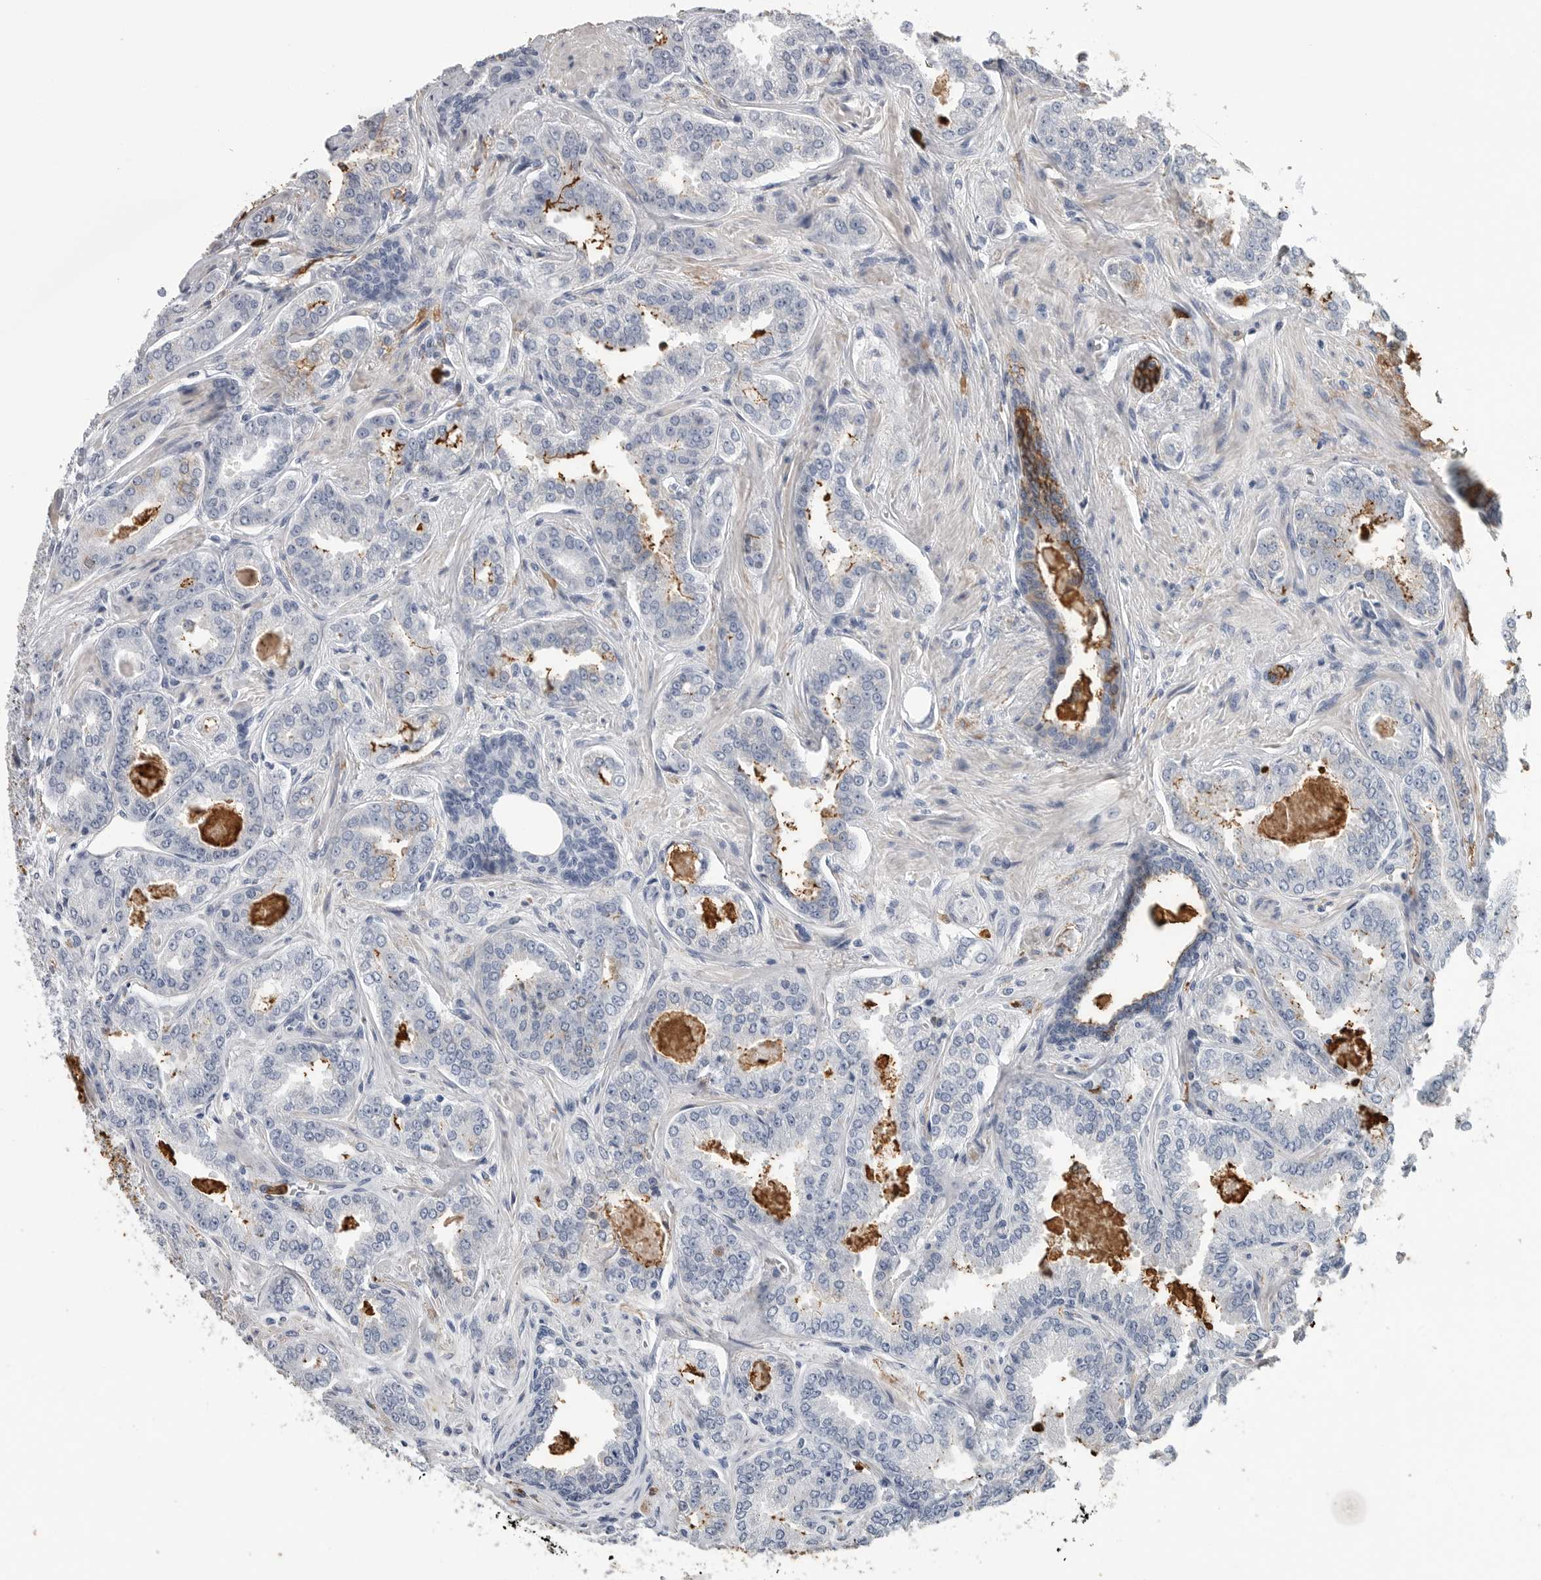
{"staining": {"intensity": "negative", "quantity": "none", "location": "none"}, "tissue": "prostate cancer", "cell_type": "Tumor cells", "image_type": "cancer", "snomed": [{"axis": "morphology", "description": "Adenocarcinoma, High grade"}, {"axis": "topography", "description": "Prostate"}], "caption": "This image is of prostate cancer stained with IHC to label a protein in brown with the nuclei are counter-stained blue. There is no staining in tumor cells.", "gene": "CYB561D1", "patient": {"sex": "male", "age": 71}}